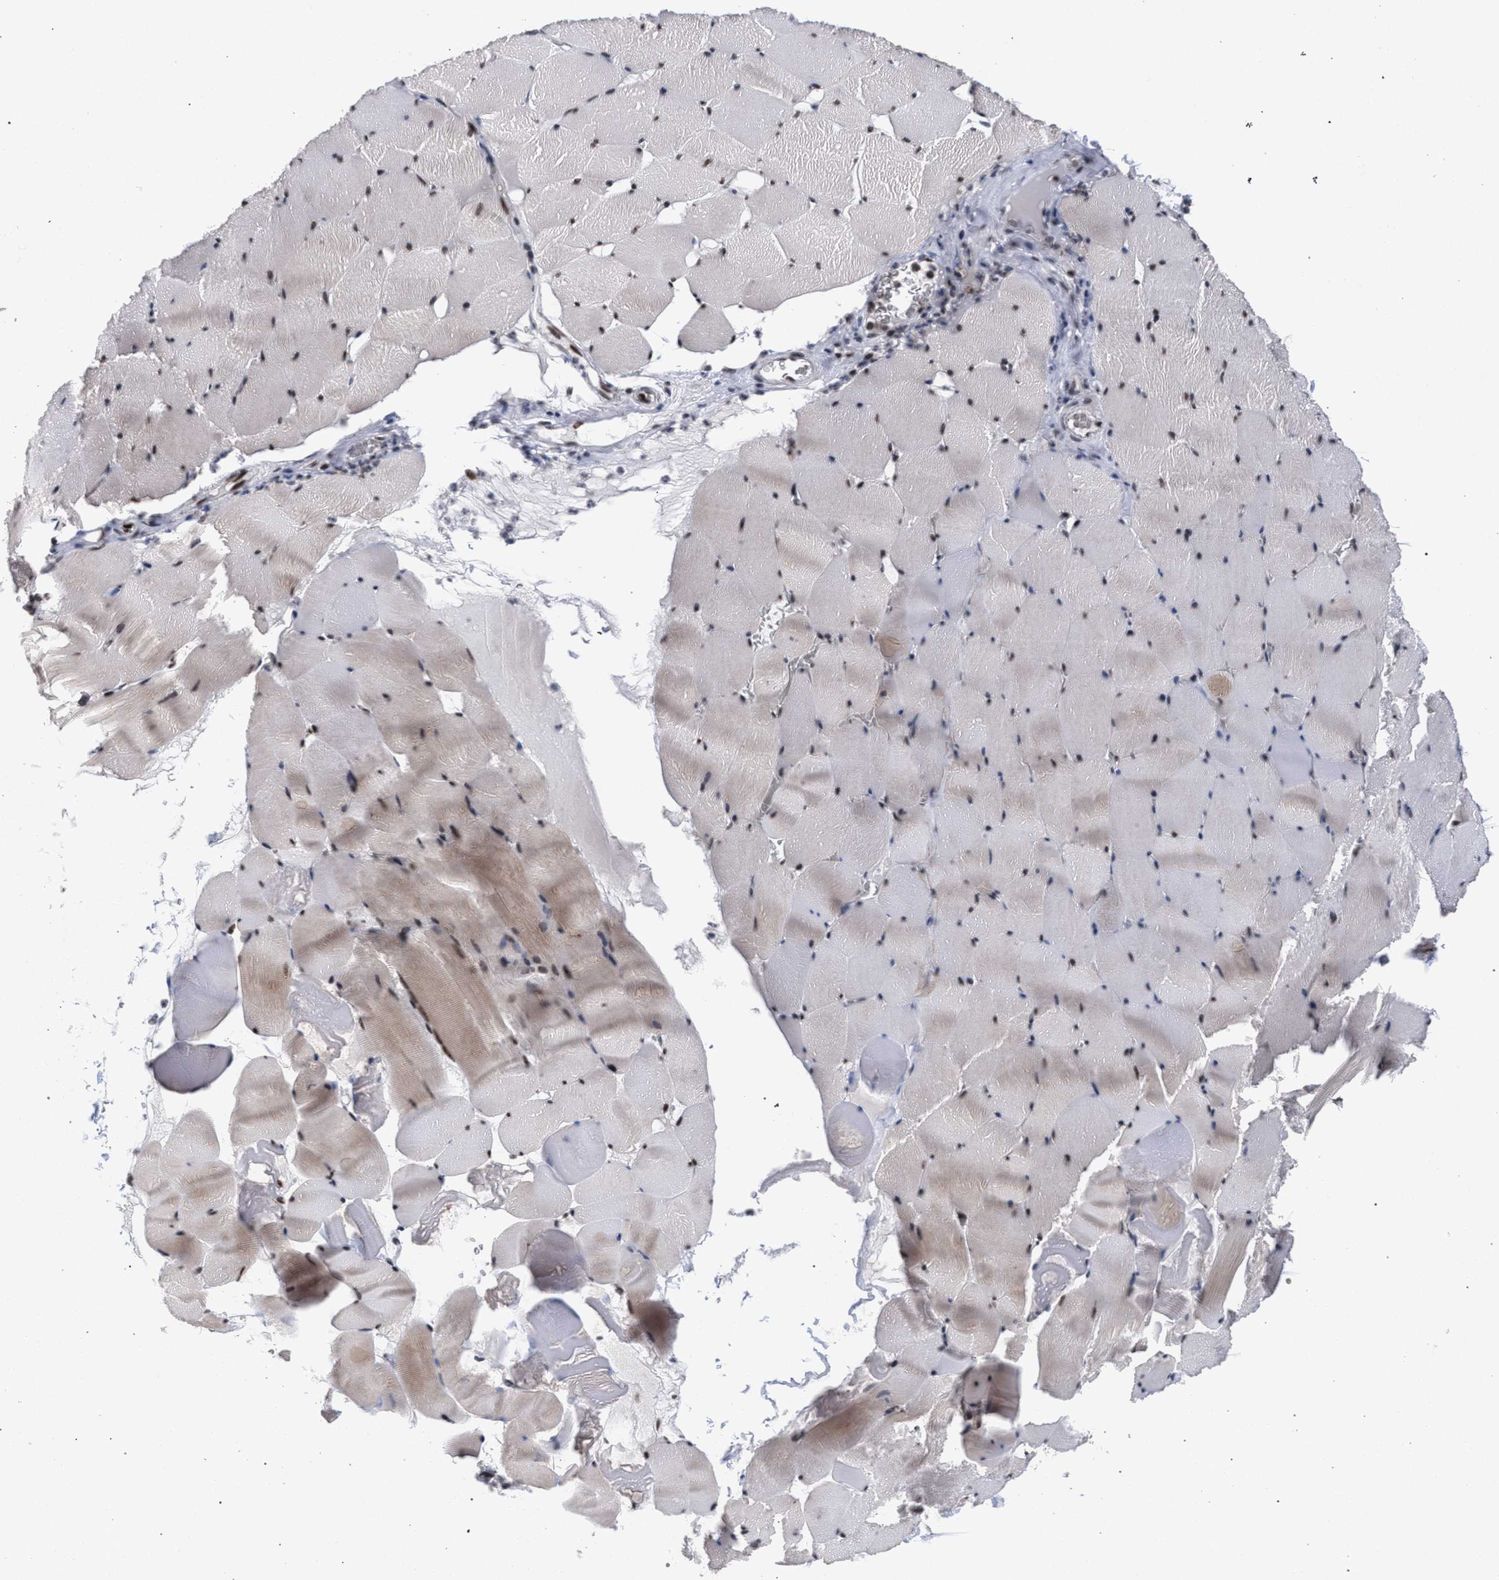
{"staining": {"intensity": "moderate", "quantity": "25%-75%", "location": "cytoplasmic/membranous,nuclear"}, "tissue": "skeletal muscle", "cell_type": "Myocytes", "image_type": "normal", "snomed": [{"axis": "morphology", "description": "Normal tissue, NOS"}, {"axis": "topography", "description": "Skeletal muscle"}], "caption": "An immunohistochemistry micrograph of normal tissue is shown. Protein staining in brown labels moderate cytoplasmic/membranous,nuclear positivity in skeletal muscle within myocytes. (brown staining indicates protein expression, while blue staining denotes nuclei).", "gene": "SCAF4", "patient": {"sex": "male", "age": 62}}